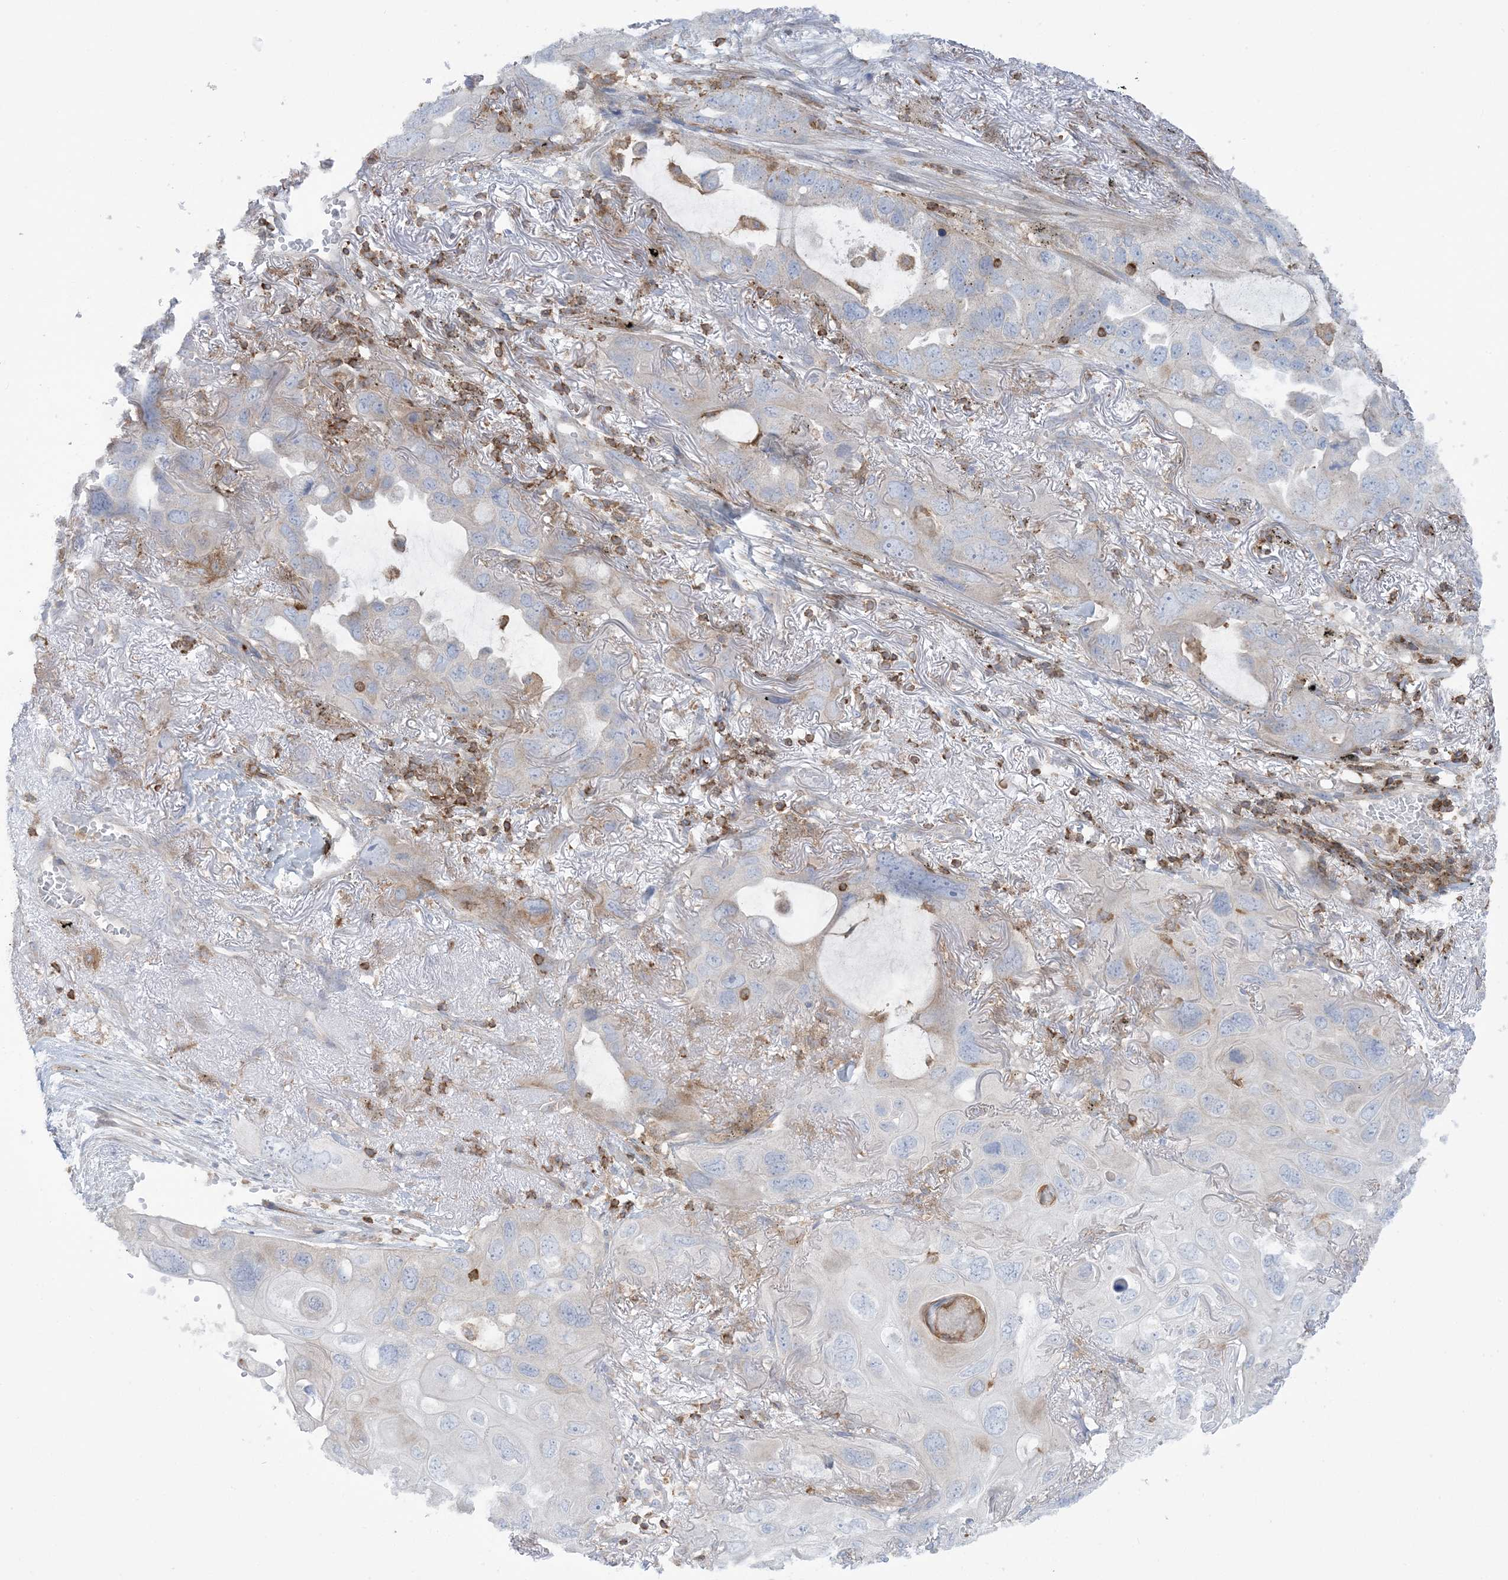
{"staining": {"intensity": "weak", "quantity": "<25%", "location": "cytoplasmic/membranous"}, "tissue": "lung cancer", "cell_type": "Tumor cells", "image_type": "cancer", "snomed": [{"axis": "morphology", "description": "Squamous cell carcinoma, NOS"}, {"axis": "topography", "description": "Lung"}], "caption": "This is an IHC histopathology image of lung cancer (squamous cell carcinoma). There is no expression in tumor cells.", "gene": "ARHGAP30", "patient": {"sex": "female", "age": 73}}